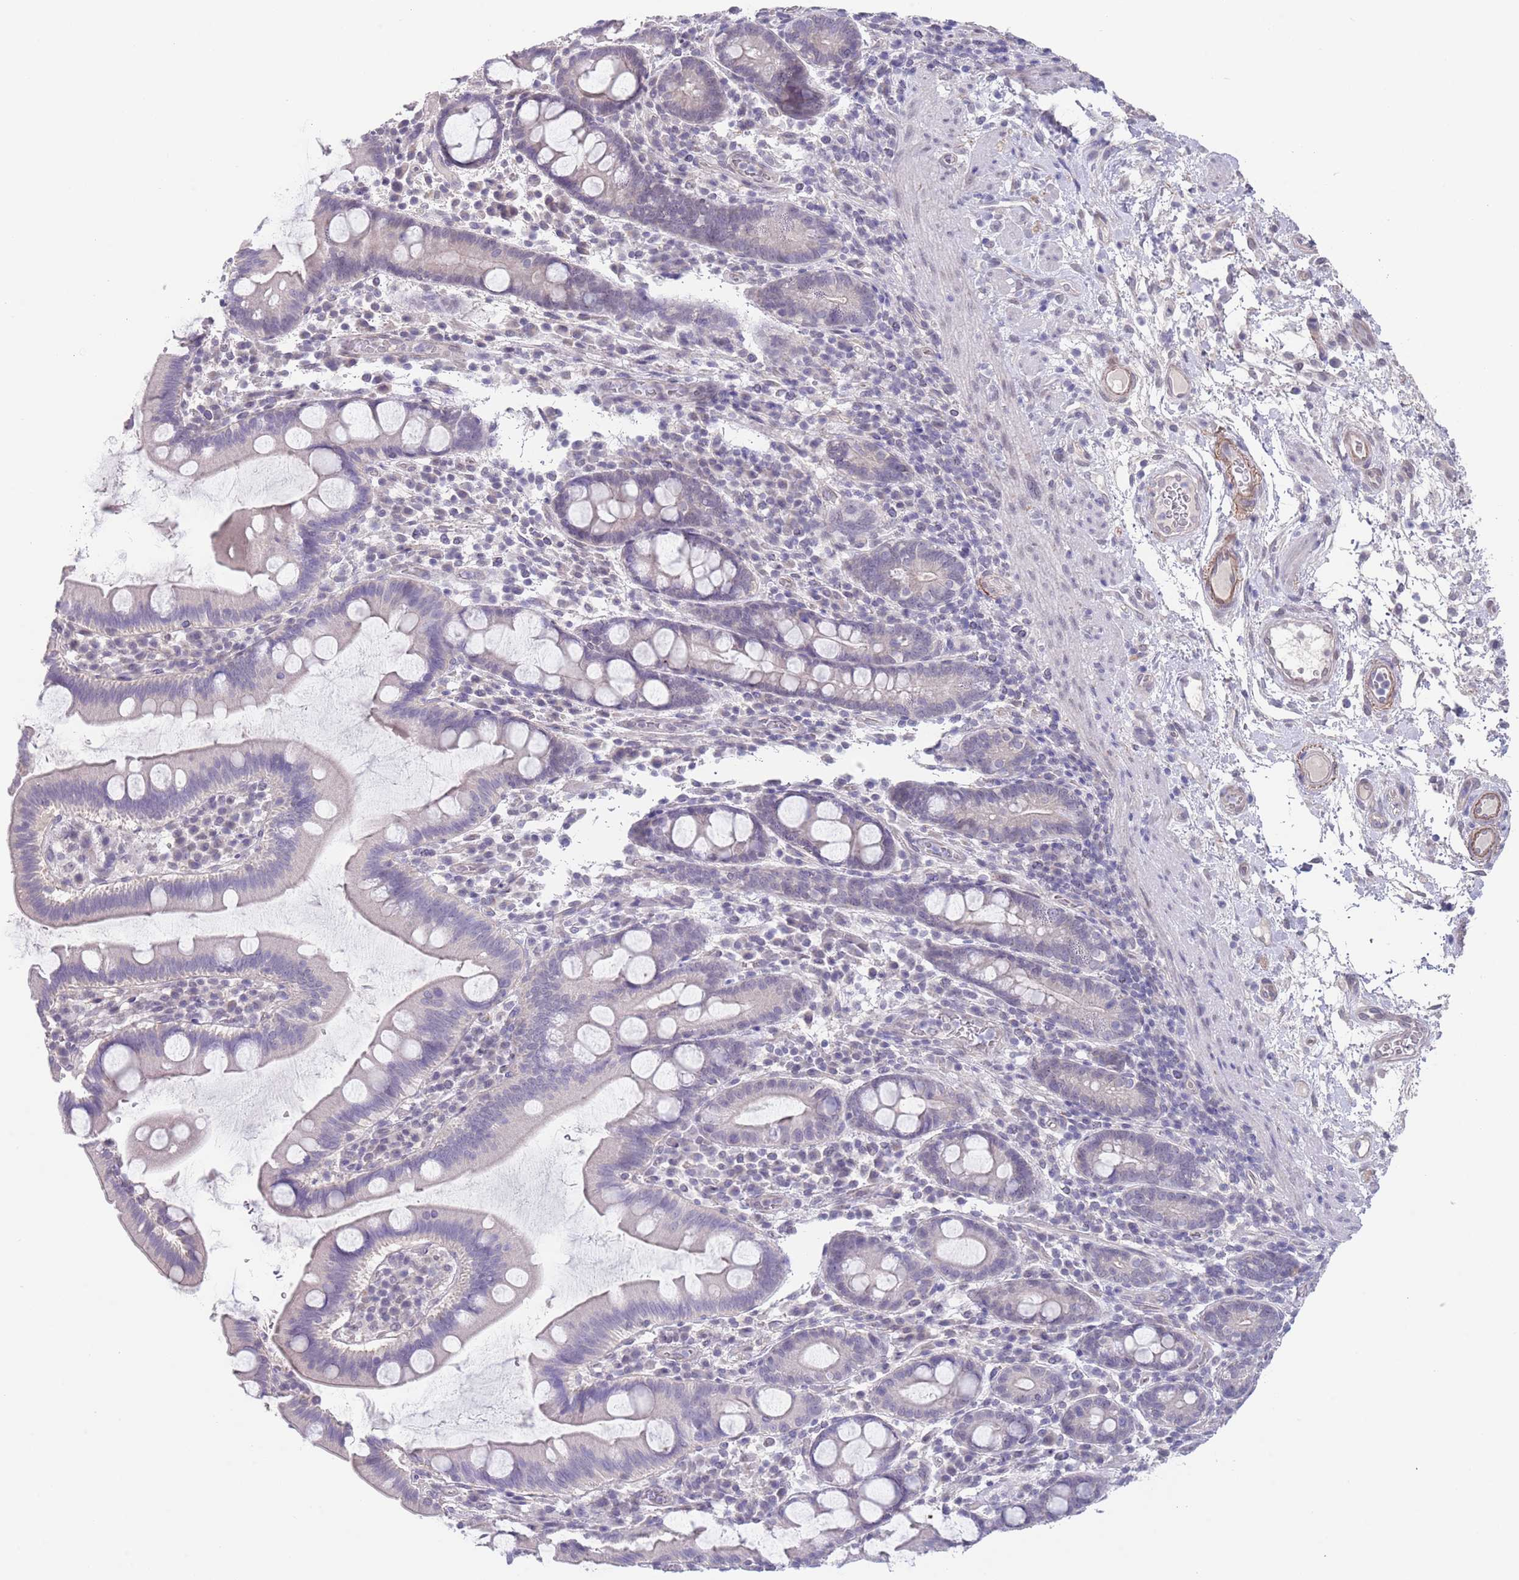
{"staining": {"intensity": "negative", "quantity": "none", "location": "none"}, "tissue": "pancreatic cancer", "cell_type": "Tumor cells", "image_type": "cancer", "snomed": [{"axis": "morphology", "description": "Adenocarcinoma, NOS"}, {"axis": "topography", "description": "Pancreas"}], "caption": "High magnification brightfield microscopy of pancreatic cancer stained with DAB (brown) and counterstained with hematoxylin (blue): tumor cells show no significant staining.", "gene": "RNF169", "patient": {"sex": "male", "age": 68}}